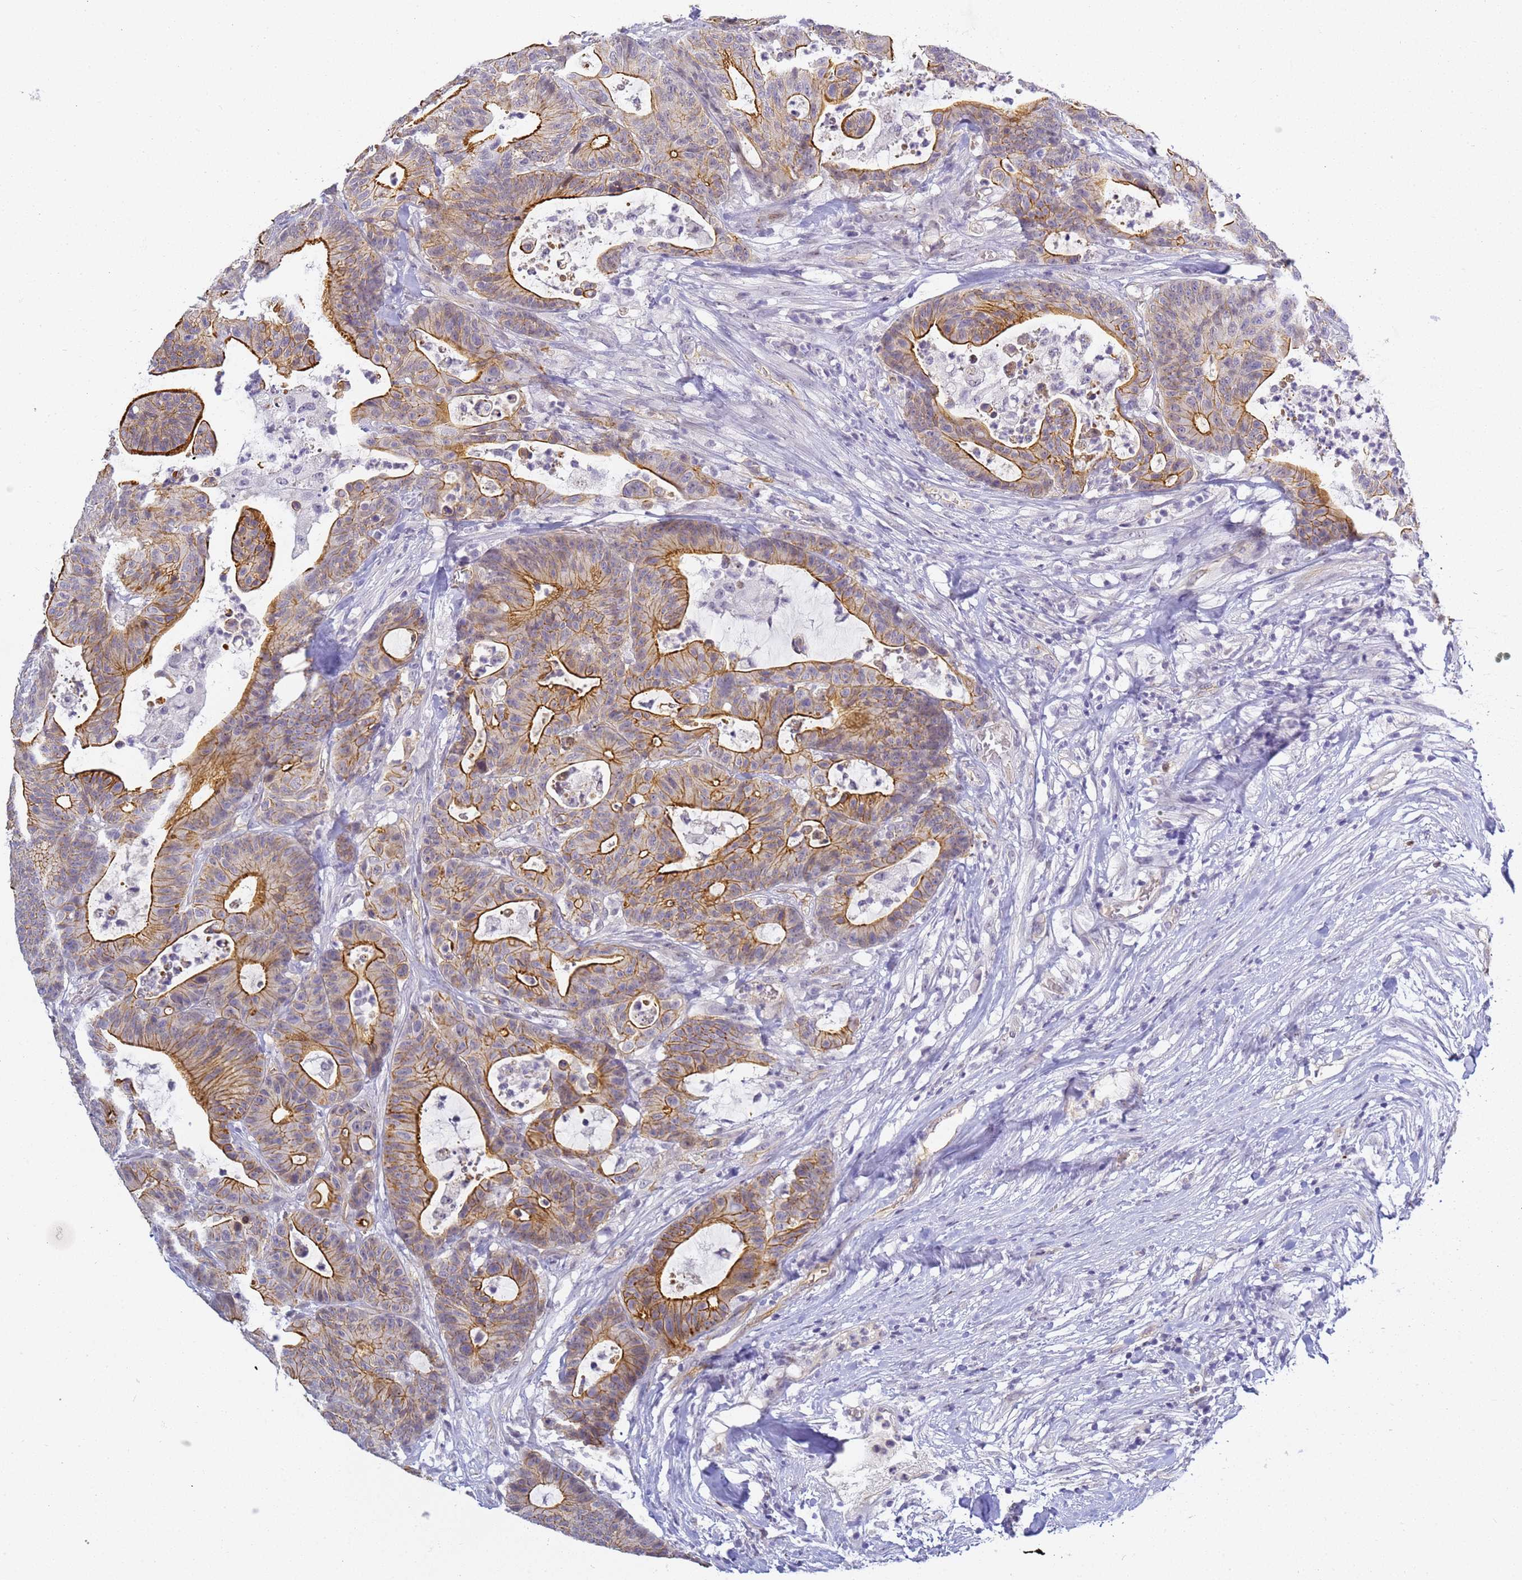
{"staining": {"intensity": "moderate", "quantity": ">75%", "location": "cytoplasmic/membranous"}, "tissue": "colorectal cancer", "cell_type": "Tumor cells", "image_type": "cancer", "snomed": [{"axis": "morphology", "description": "Adenocarcinoma, NOS"}, {"axis": "topography", "description": "Colon"}], "caption": "A brown stain labels moderate cytoplasmic/membranous positivity of a protein in adenocarcinoma (colorectal) tumor cells.", "gene": "GON4L", "patient": {"sex": "female", "age": 84}}